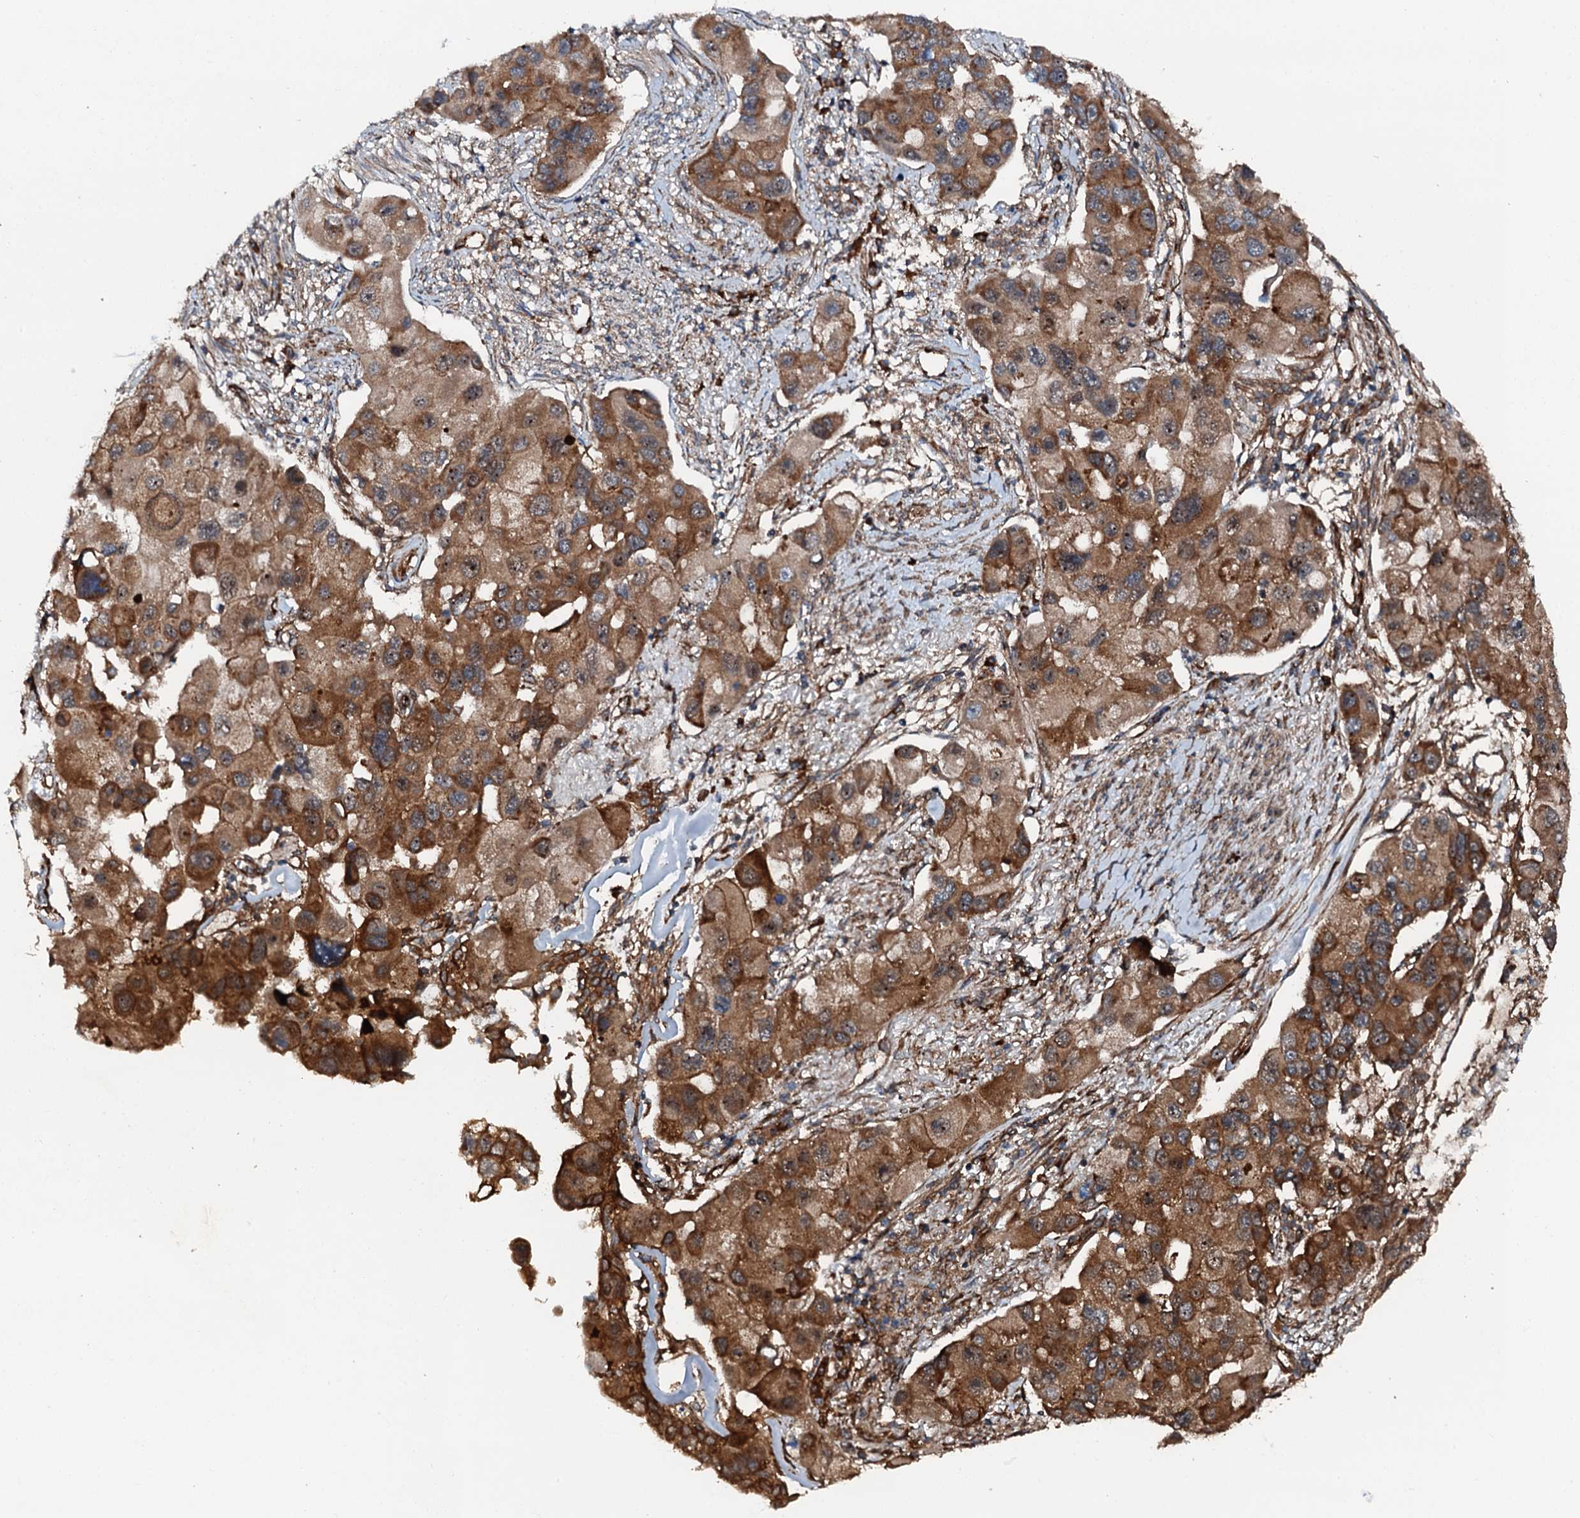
{"staining": {"intensity": "strong", "quantity": ">75%", "location": "cytoplasmic/membranous"}, "tissue": "lung cancer", "cell_type": "Tumor cells", "image_type": "cancer", "snomed": [{"axis": "morphology", "description": "Adenocarcinoma, NOS"}, {"axis": "topography", "description": "Lung"}], "caption": "Lung cancer (adenocarcinoma) was stained to show a protein in brown. There is high levels of strong cytoplasmic/membranous expression in approximately >75% of tumor cells.", "gene": "FLYWCH1", "patient": {"sex": "female", "age": 54}}